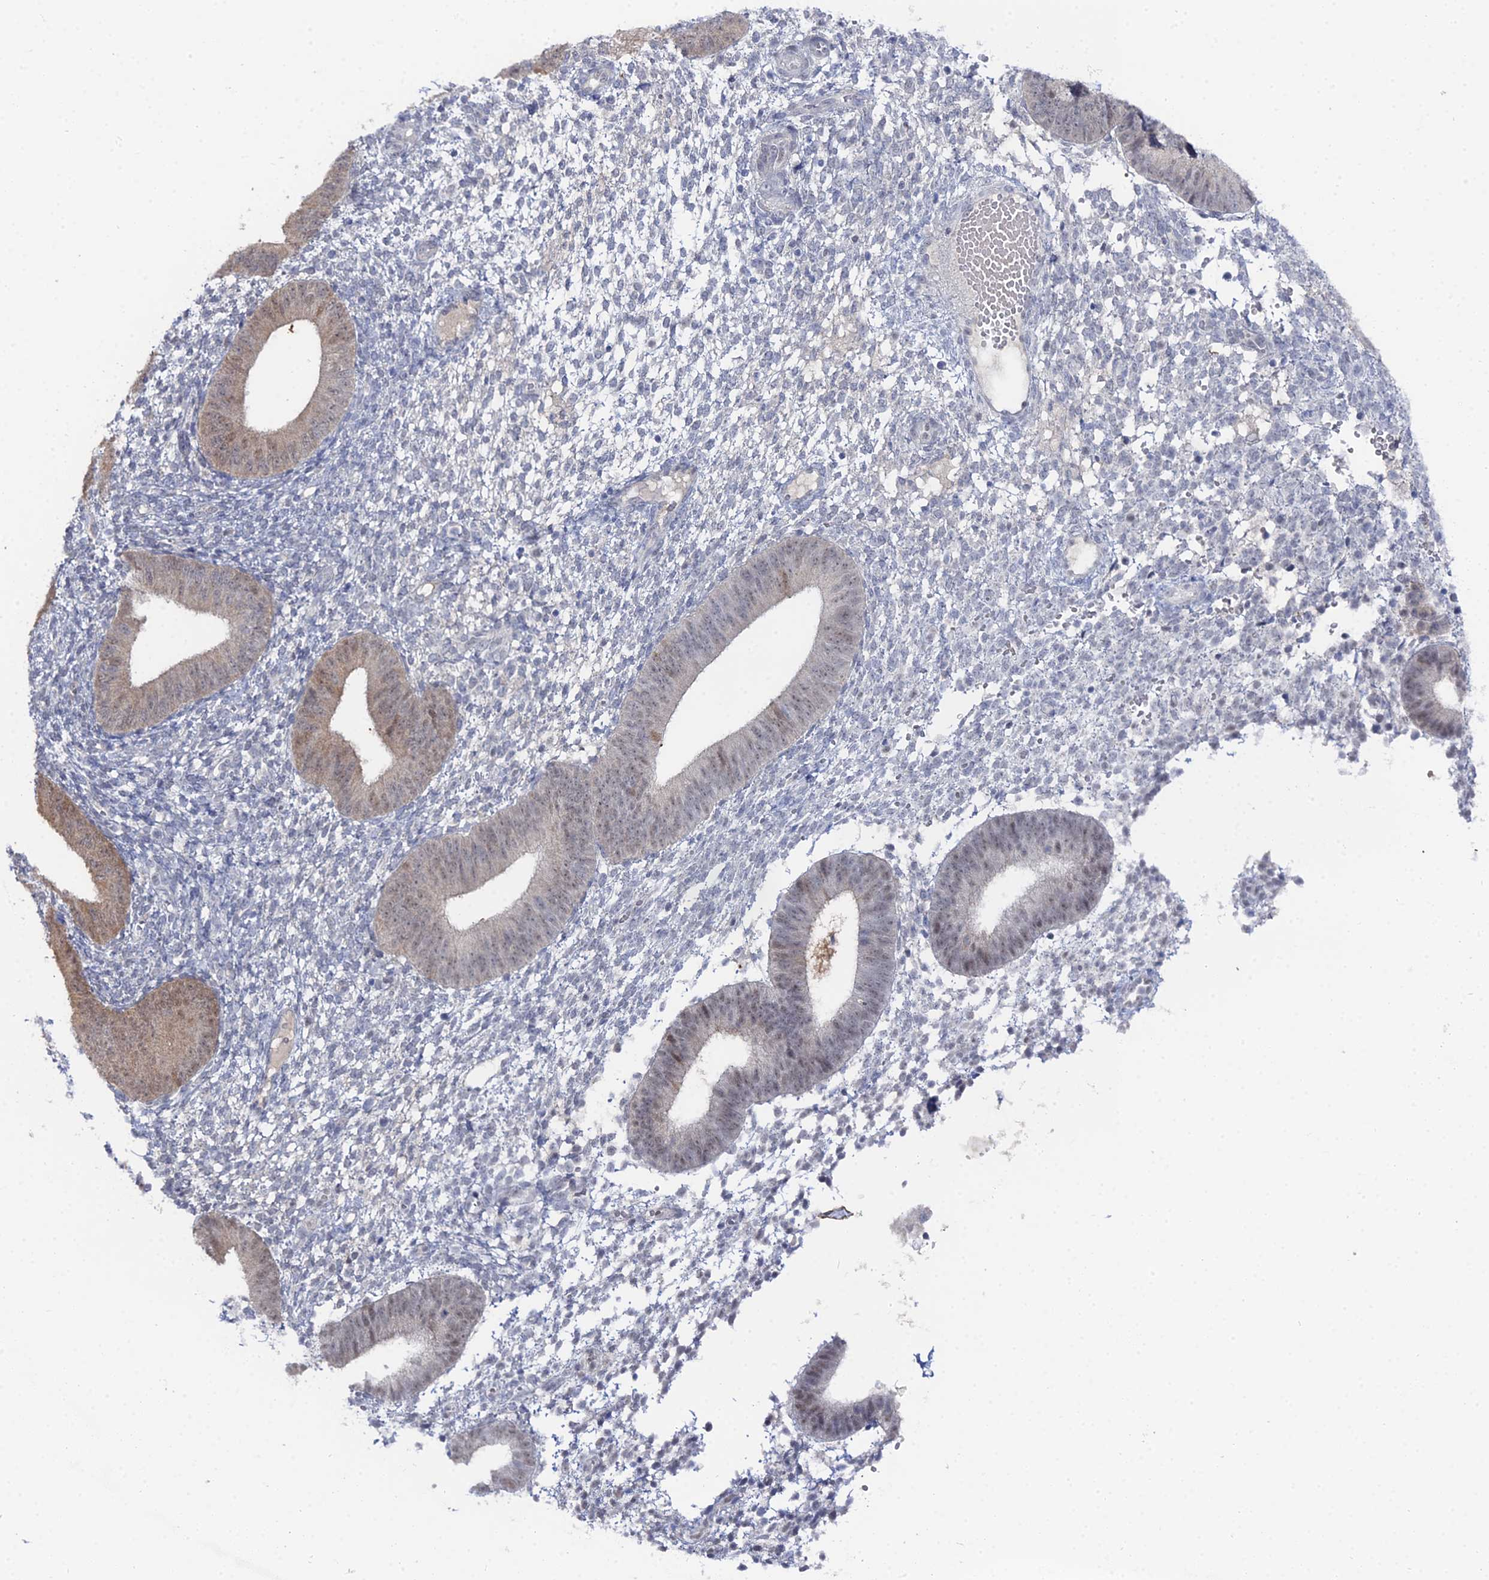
{"staining": {"intensity": "negative", "quantity": "none", "location": "none"}, "tissue": "endometrium", "cell_type": "Cells in endometrial stroma", "image_type": "normal", "snomed": [{"axis": "morphology", "description": "Normal tissue, NOS"}, {"axis": "topography", "description": "Endometrium"}], "caption": "IHC histopathology image of benign human endometrium stained for a protein (brown), which shows no positivity in cells in endometrial stroma.", "gene": "THAP4", "patient": {"sex": "female", "age": 49}}